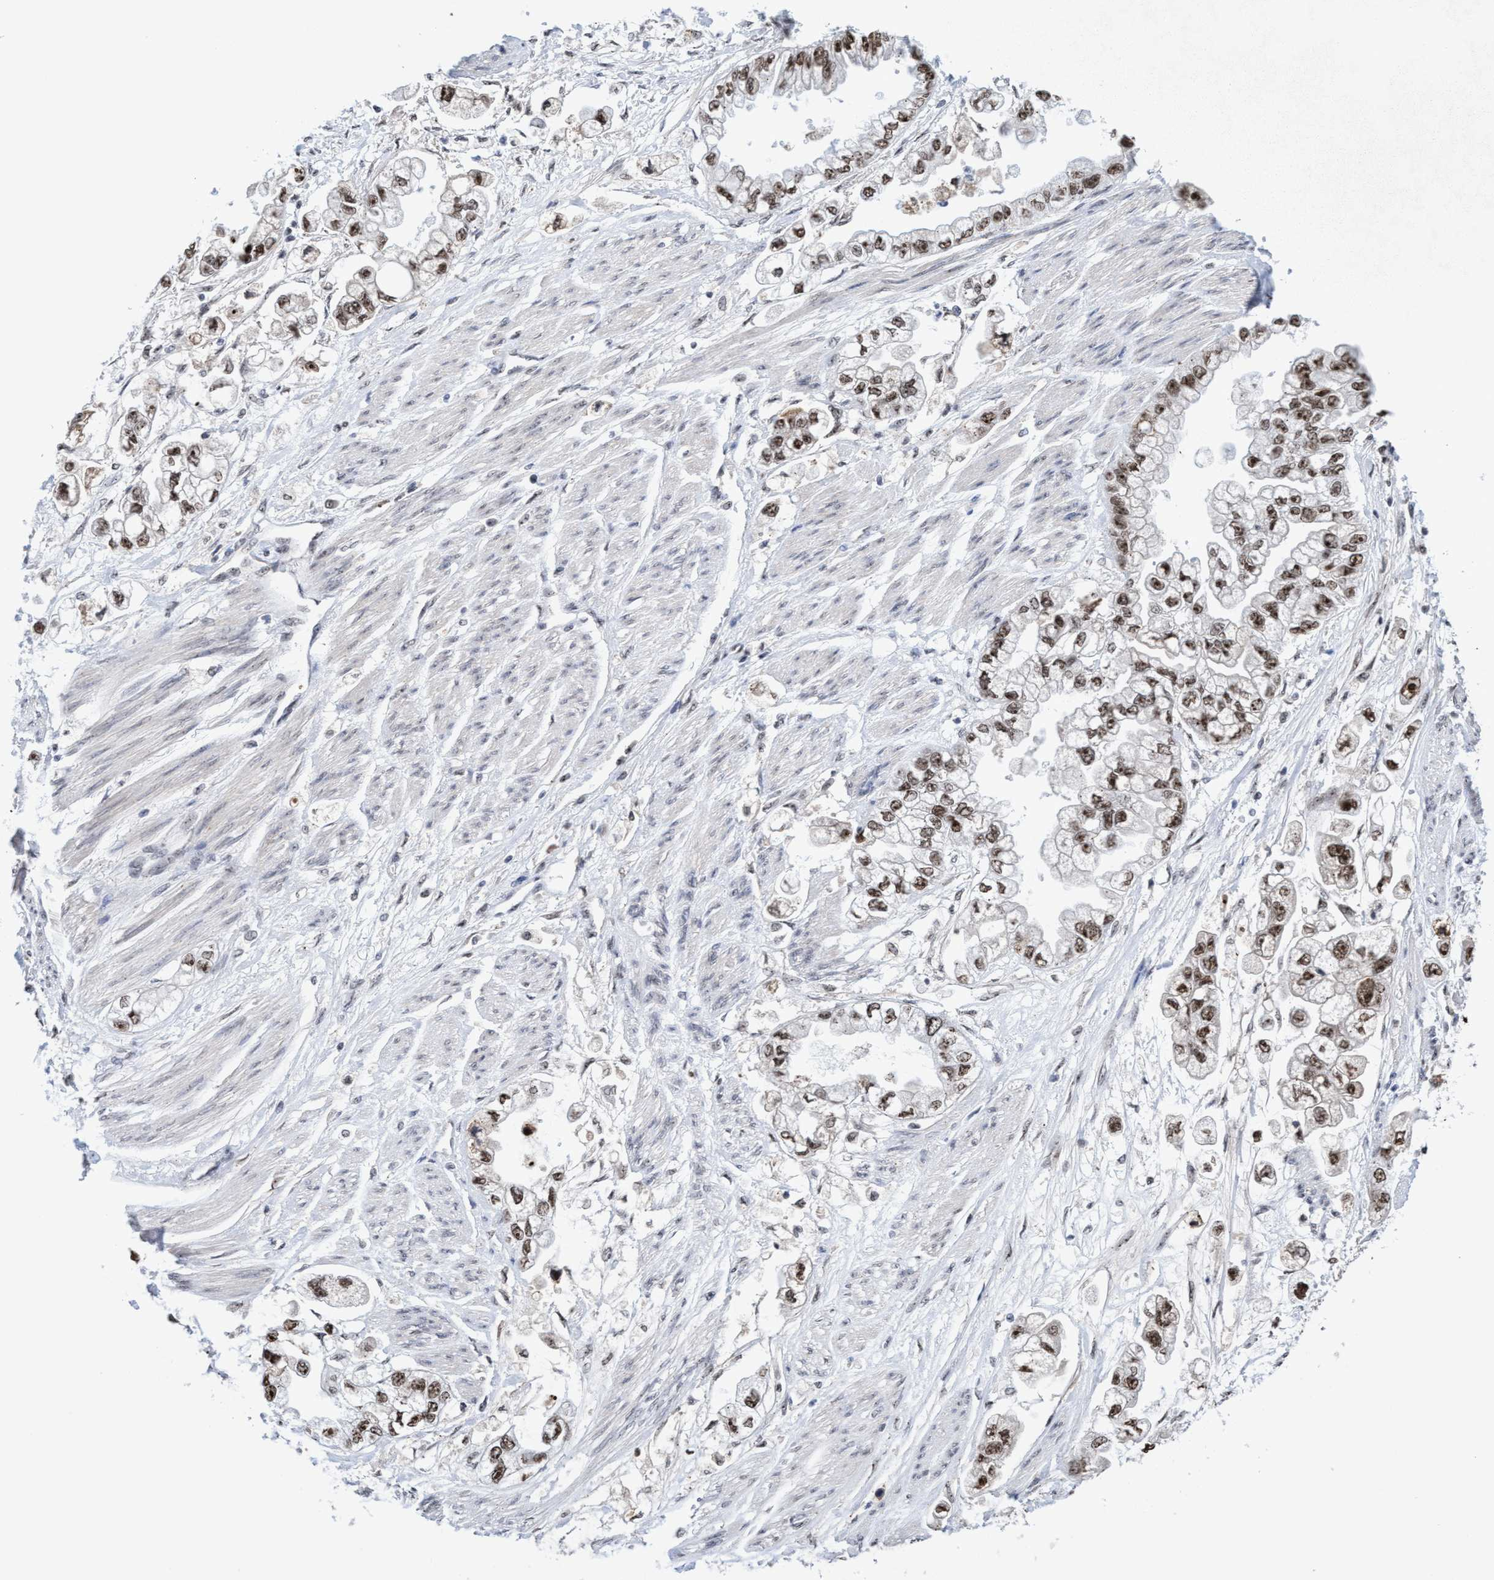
{"staining": {"intensity": "moderate", "quantity": ">75%", "location": "nuclear"}, "tissue": "stomach cancer", "cell_type": "Tumor cells", "image_type": "cancer", "snomed": [{"axis": "morphology", "description": "Normal tissue, NOS"}, {"axis": "morphology", "description": "Adenocarcinoma, NOS"}, {"axis": "topography", "description": "Stomach"}], "caption": "Immunohistochemistry (IHC) histopathology image of neoplastic tissue: human adenocarcinoma (stomach) stained using immunohistochemistry exhibits medium levels of moderate protein expression localized specifically in the nuclear of tumor cells, appearing as a nuclear brown color.", "gene": "EFCAB10", "patient": {"sex": "male", "age": 62}}